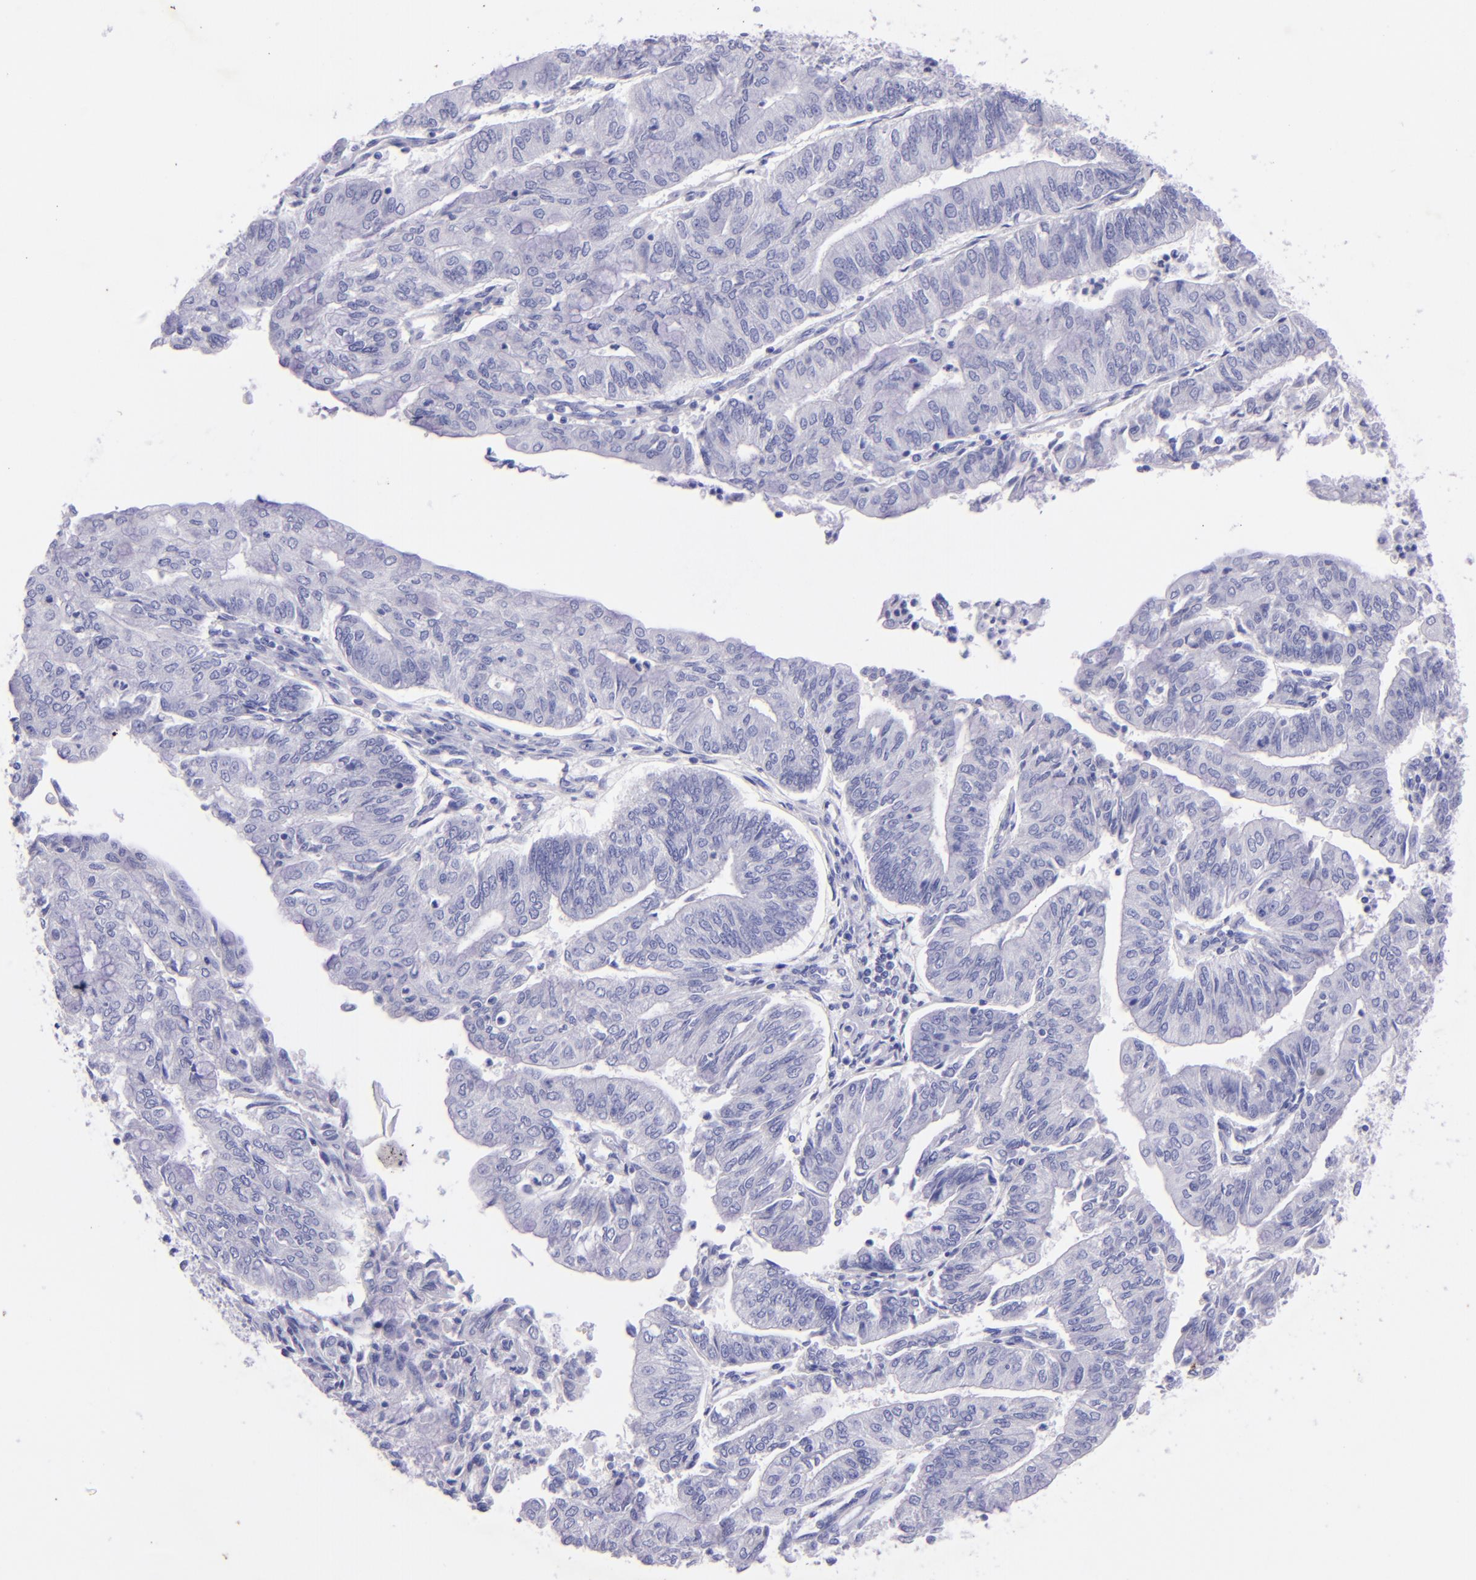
{"staining": {"intensity": "negative", "quantity": "none", "location": "none"}, "tissue": "endometrial cancer", "cell_type": "Tumor cells", "image_type": "cancer", "snomed": [{"axis": "morphology", "description": "Adenocarcinoma, NOS"}, {"axis": "topography", "description": "Endometrium"}], "caption": "An immunohistochemistry photomicrograph of endometrial cancer is shown. There is no staining in tumor cells of endometrial cancer. (Stains: DAB (3,3'-diaminobenzidine) immunohistochemistry (IHC) with hematoxylin counter stain, Microscopy: brightfield microscopy at high magnification).", "gene": "UCHL1", "patient": {"sex": "female", "age": 59}}